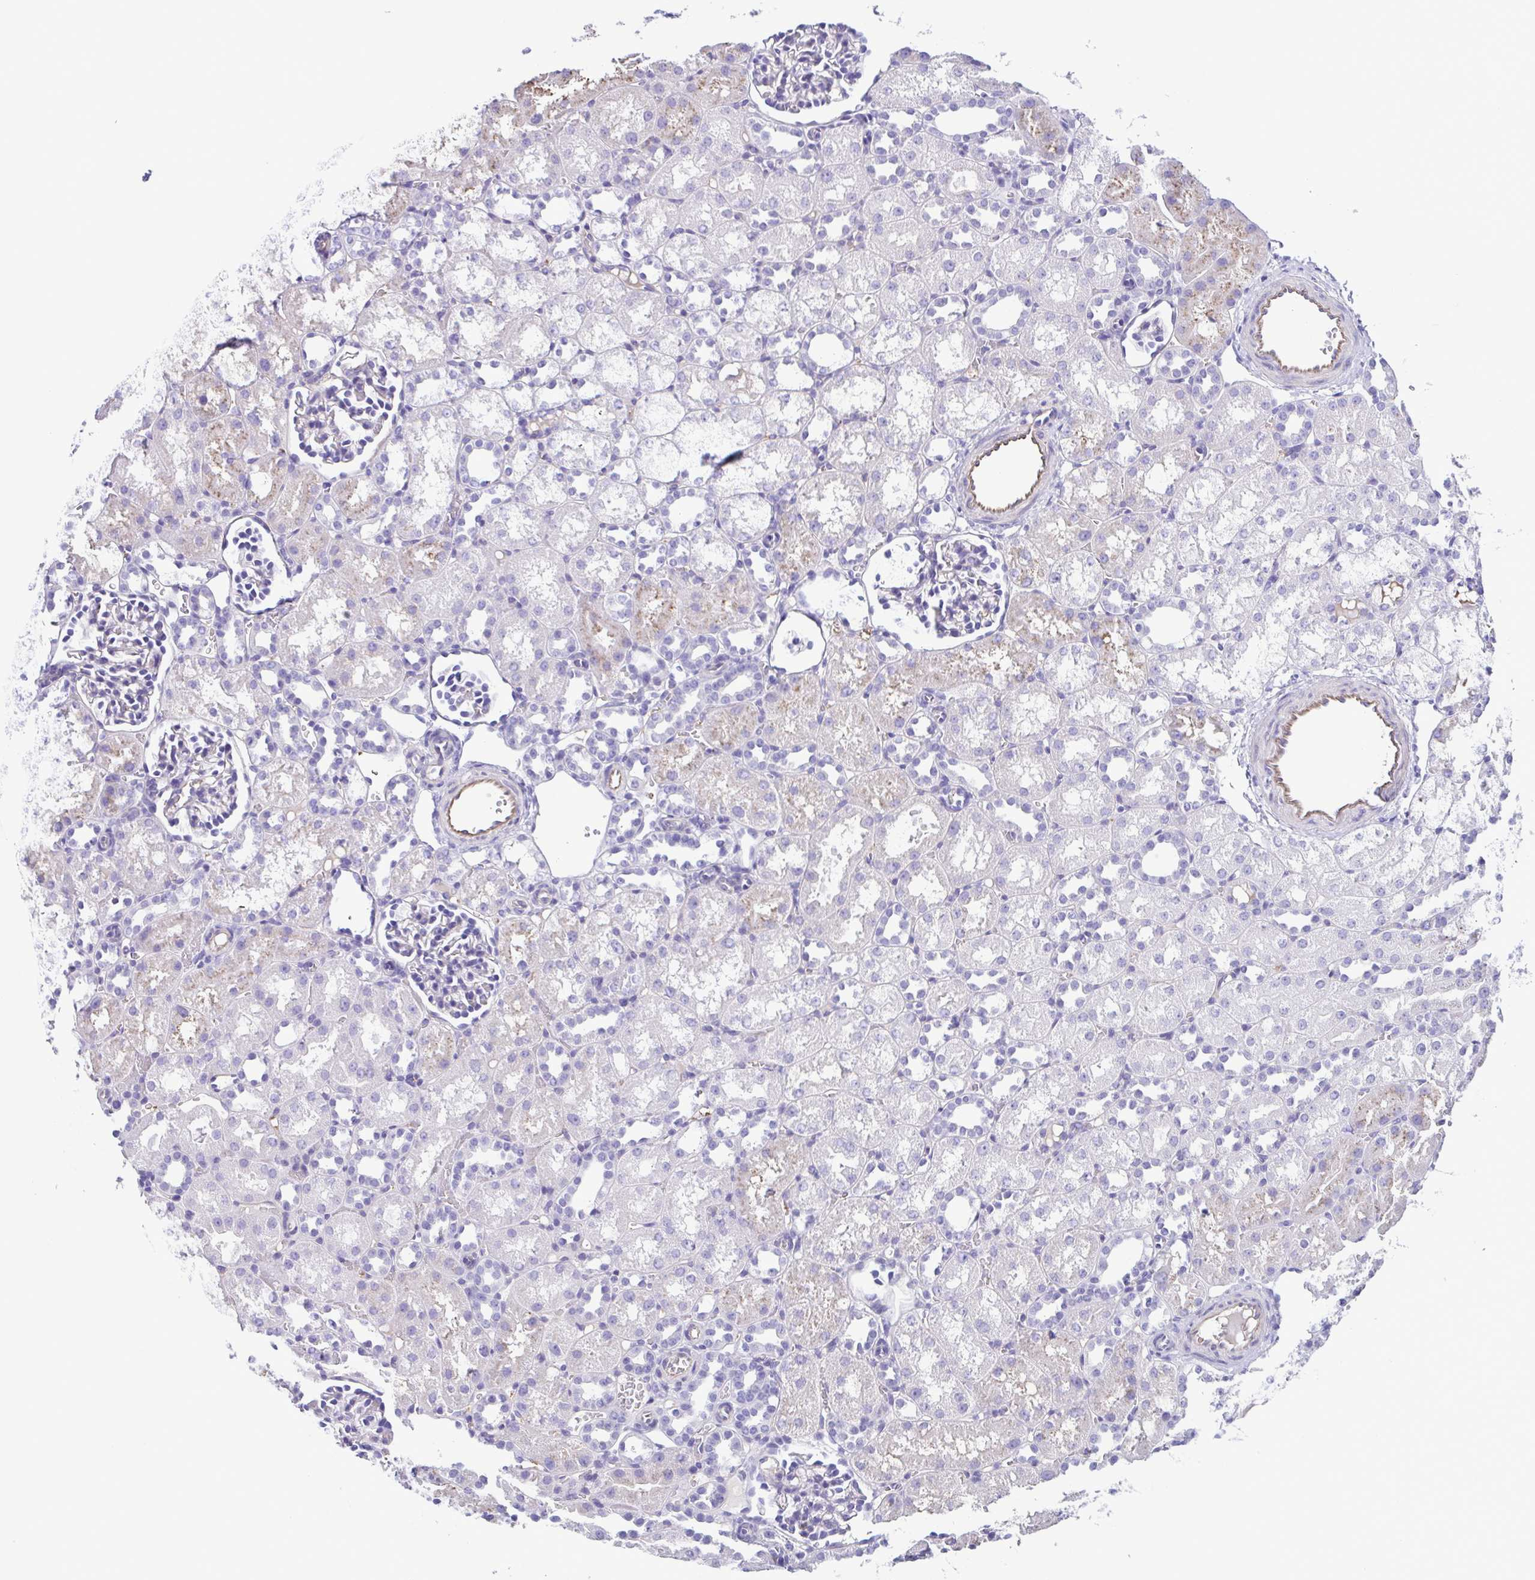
{"staining": {"intensity": "negative", "quantity": "none", "location": "none"}, "tissue": "kidney", "cell_type": "Cells in glomeruli", "image_type": "normal", "snomed": [{"axis": "morphology", "description": "Normal tissue, NOS"}, {"axis": "topography", "description": "Kidney"}], "caption": "Cells in glomeruli are negative for brown protein staining in normal kidney. (Stains: DAB (3,3'-diaminobenzidine) IHC with hematoxylin counter stain, Microscopy: brightfield microscopy at high magnification).", "gene": "CYP11B1", "patient": {"sex": "male", "age": 1}}